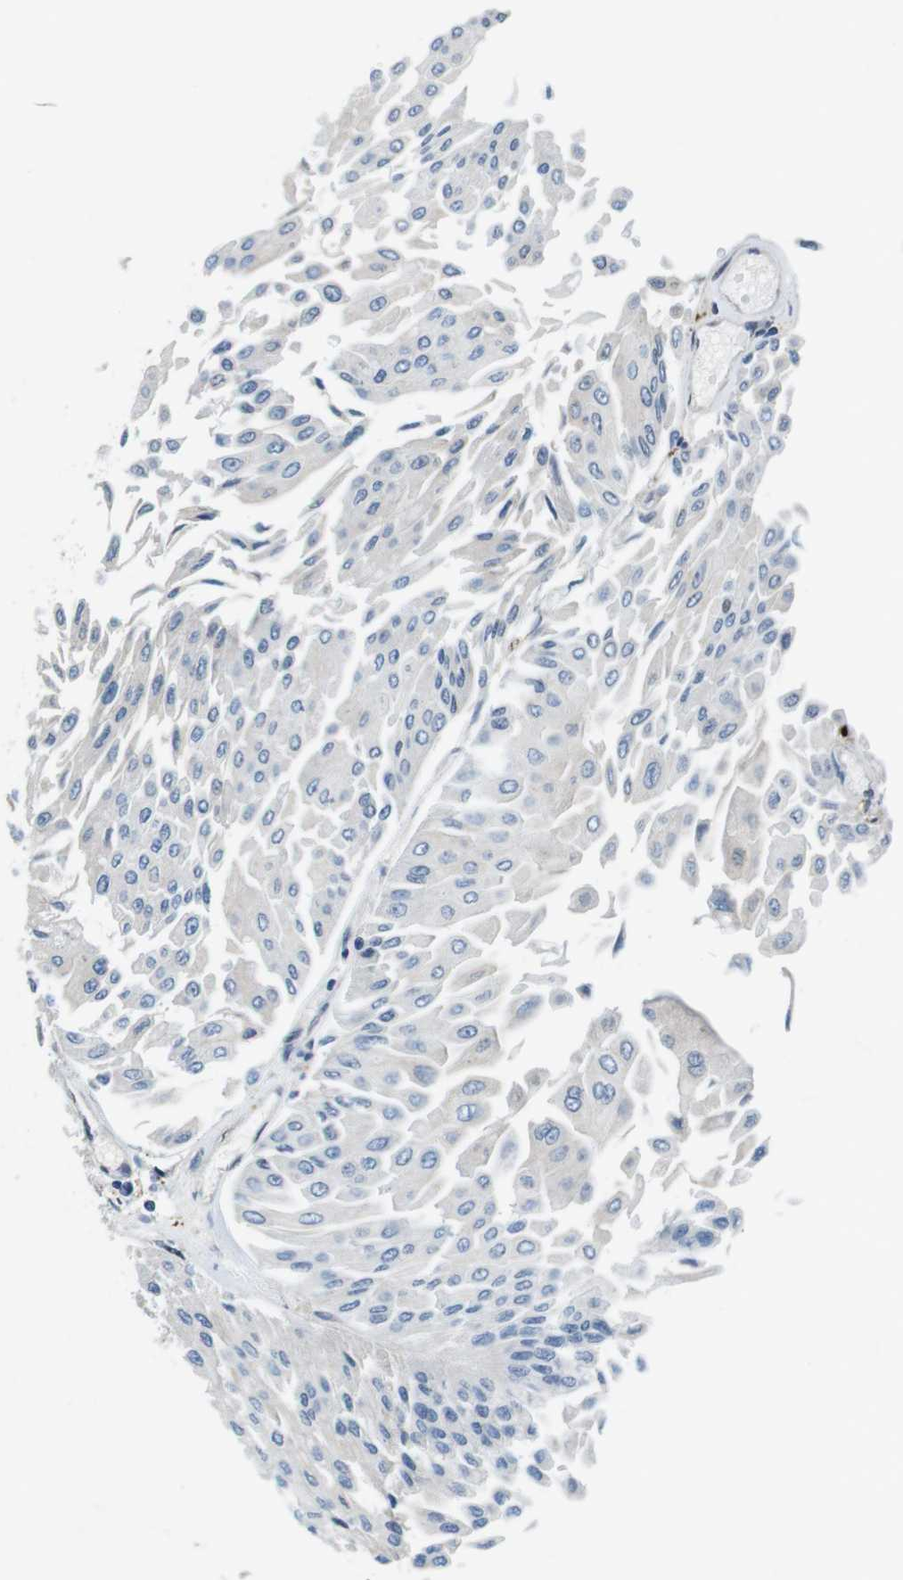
{"staining": {"intensity": "negative", "quantity": "none", "location": "none"}, "tissue": "urothelial cancer", "cell_type": "Tumor cells", "image_type": "cancer", "snomed": [{"axis": "morphology", "description": "Urothelial carcinoma, Low grade"}, {"axis": "topography", "description": "Urinary bladder"}], "caption": "IHC image of neoplastic tissue: urothelial cancer stained with DAB (3,3'-diaminobenzidine) demonstrates no significant protein expression in tumor cells.", "gene": "CD163L1", "patient": {"sex": "male", "age": 67}}